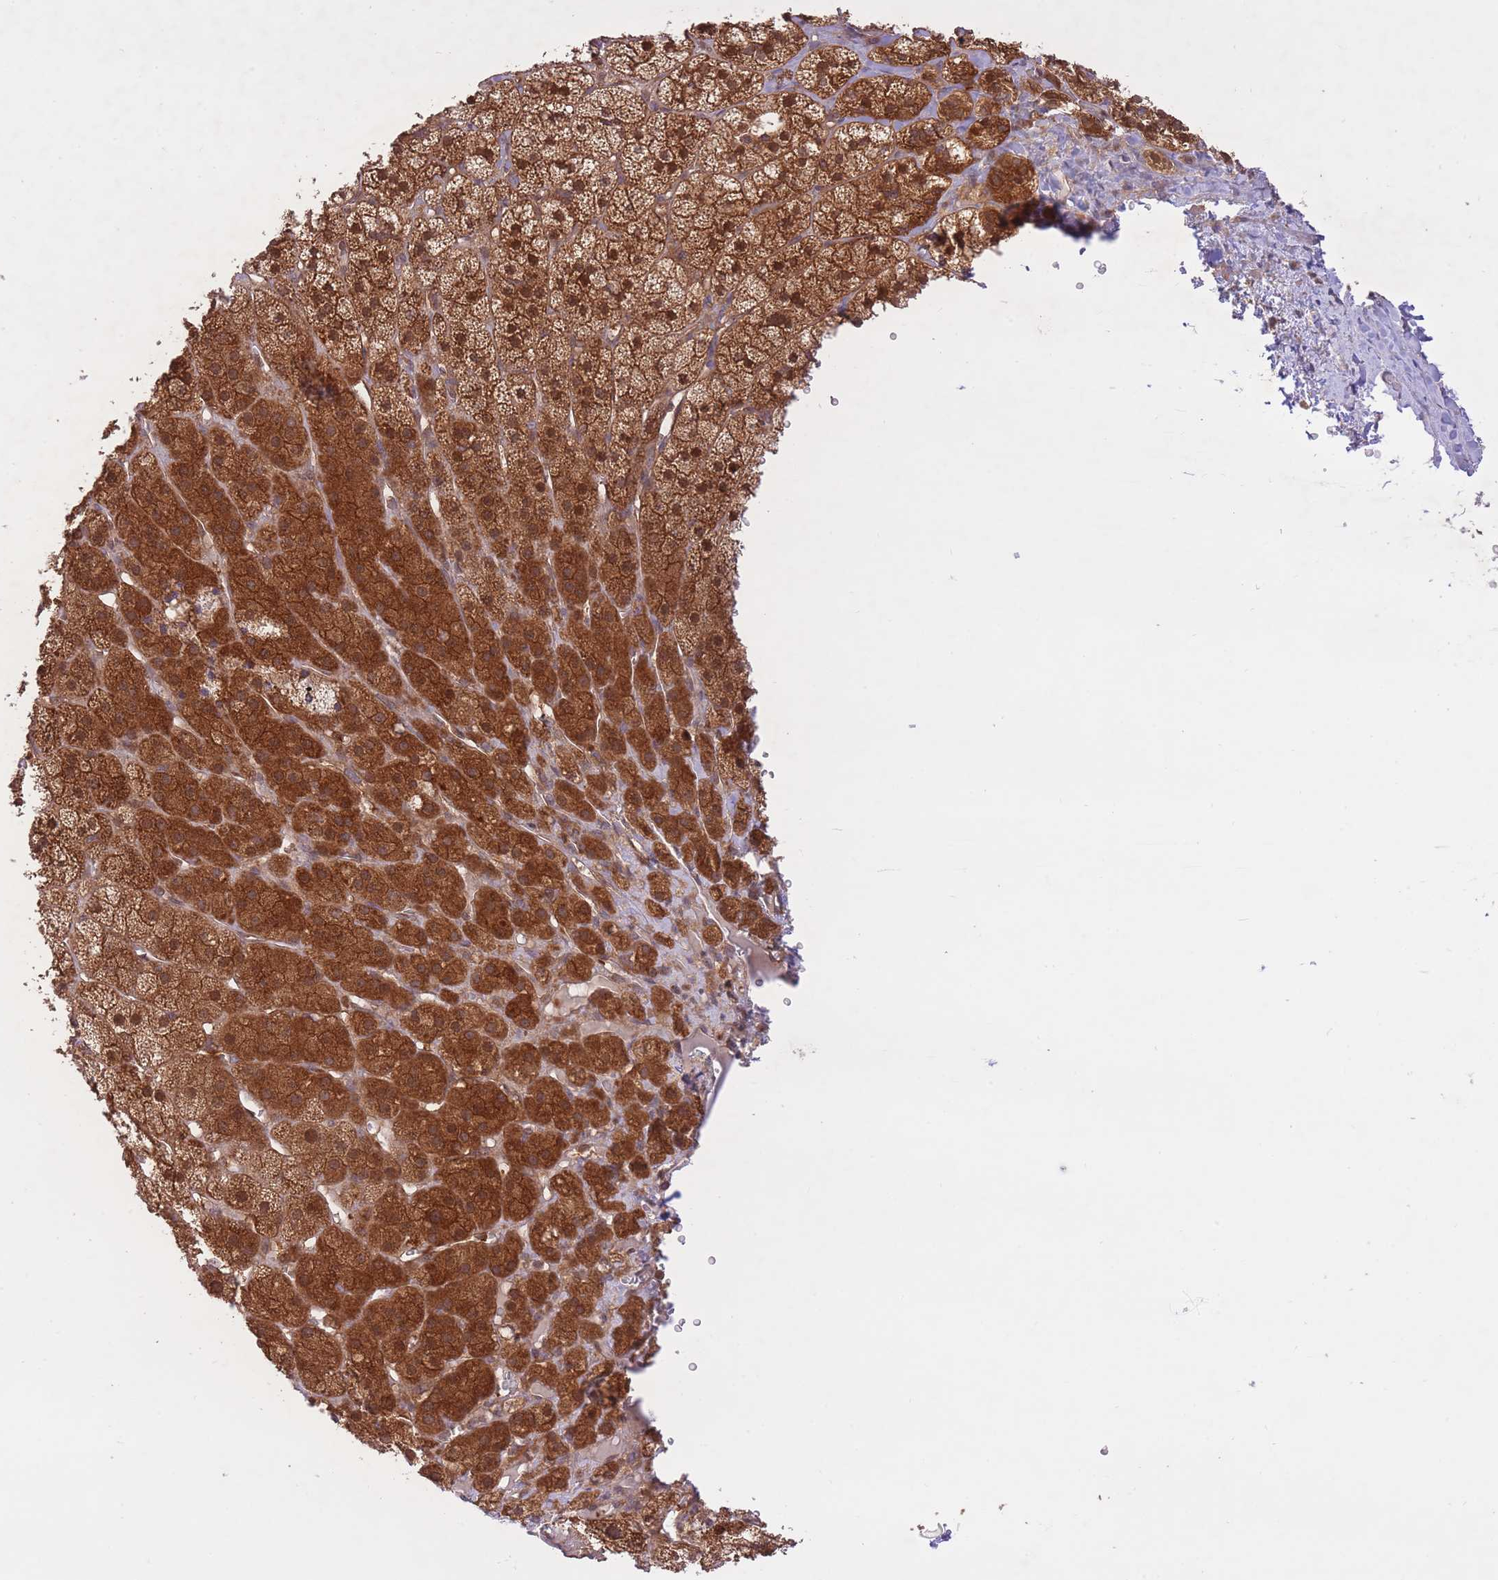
{"staining": {"intensity": "strong", "quantity": "25%-75%", "location": "cytoplasmic/membranous"}, "tissue": "adrenal gland", "cell_type": "Glandular cells", "image_type": "normal", "snomed": [{"axis": "morphology", "description": "Normal tissue, NOS"}, {"axis": "topography", "description": "Adrenal gland"}], "caption": "Immunohistochemistry (IHC) of unremarkable adrenal gland exhibits high levels of strong cytoplasmic/membranous expression in about 25%-75% of glandular cells.", "gene": "PREP", "patient": {"sex": "female", "age": 52}}